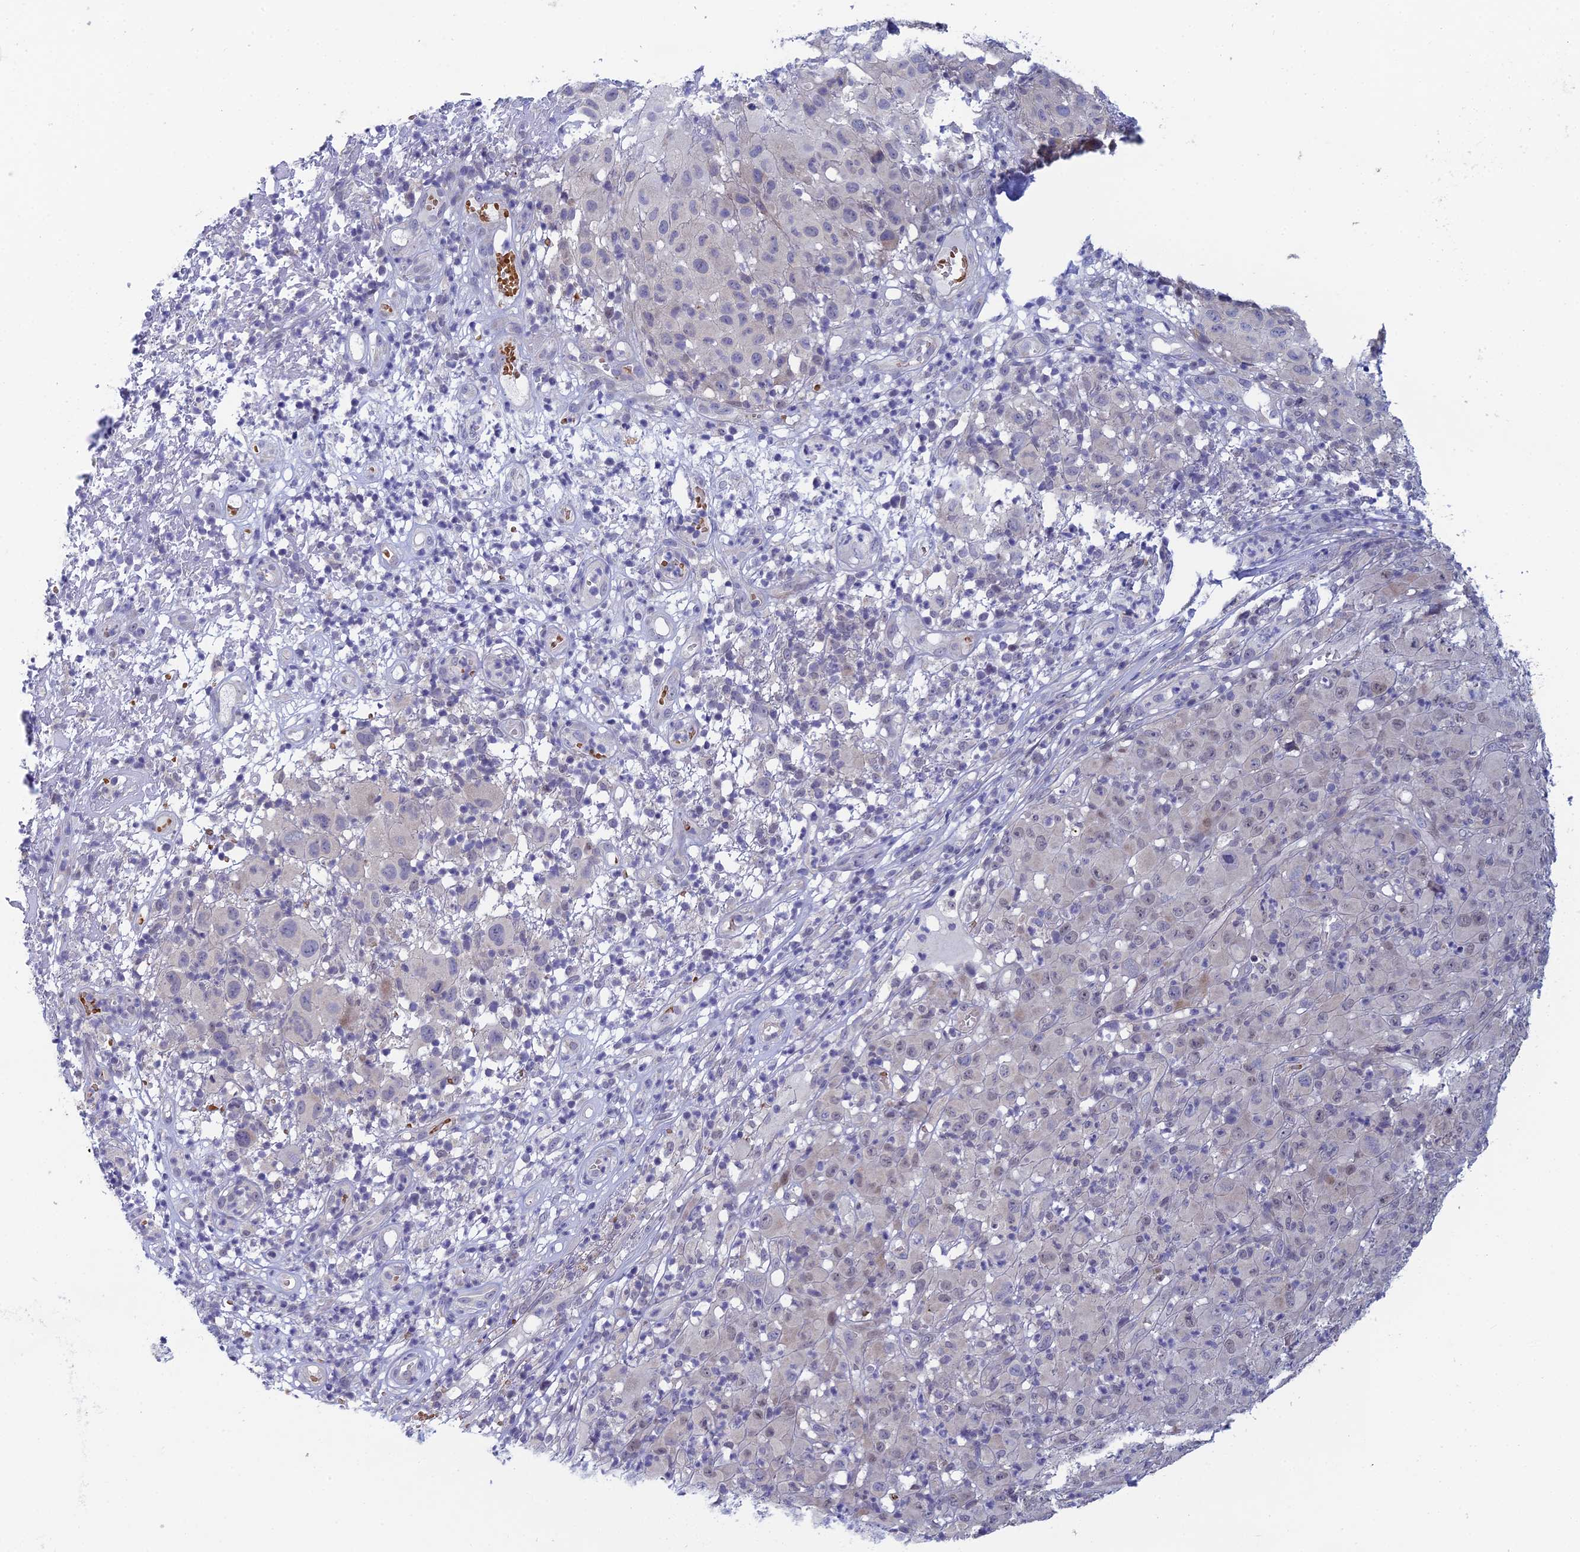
{"staining": {"intensity": "negative", "quantity": "none", "location": "none"}, "tissue": "melanoma", "cell_type": "Tumor cells", "image_type": "cancer", "snomed": [{"axis": "morphology", "description": "Malignant melanoma, NOS"}, {"axis": "topography", "description": "Skin"}], "caption": "This is an IHC image of melanoma. There is no positivity in tumor cells.", "gene": "GIPC1", "patient": {"sex": "male", "age": 73}}